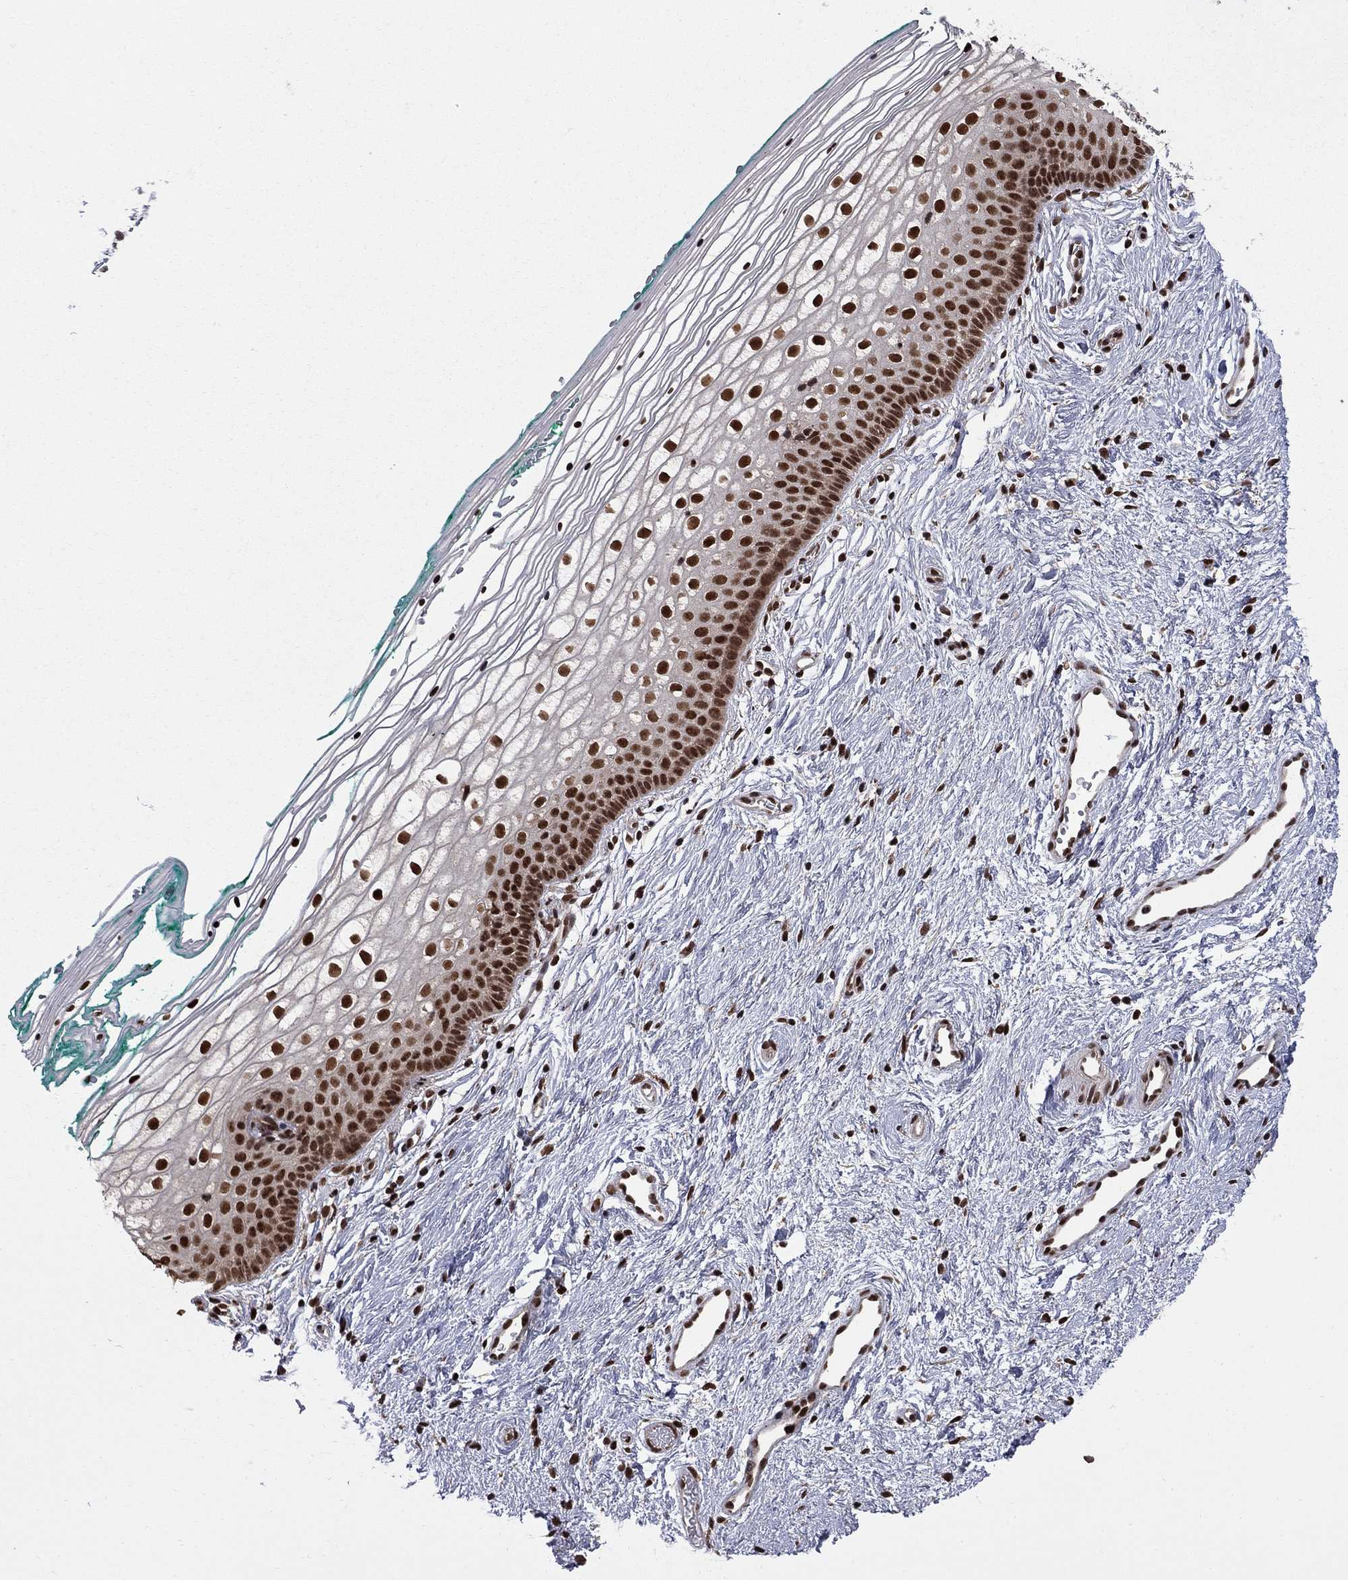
{"staining": {"intensity": "strong", "quantity": ">75%", "location": "nuclear"}, "tissue": "vagina", "cell_type": "Squamous epithelial cells", "image_type": "normal", "snomed": [{"axis": "morphology", "description": "Normal tissue, NOS"}, {"axis": "topography", "description": "Vagina"}], "caption": "Immunohistochemical staining of benign vagina demonstrates >75% levels of strong nuclear protein staining in about >75% of squamous epithelial cells.", "gene": "MED25", "patient": {"sex": "female", "age": 36}}